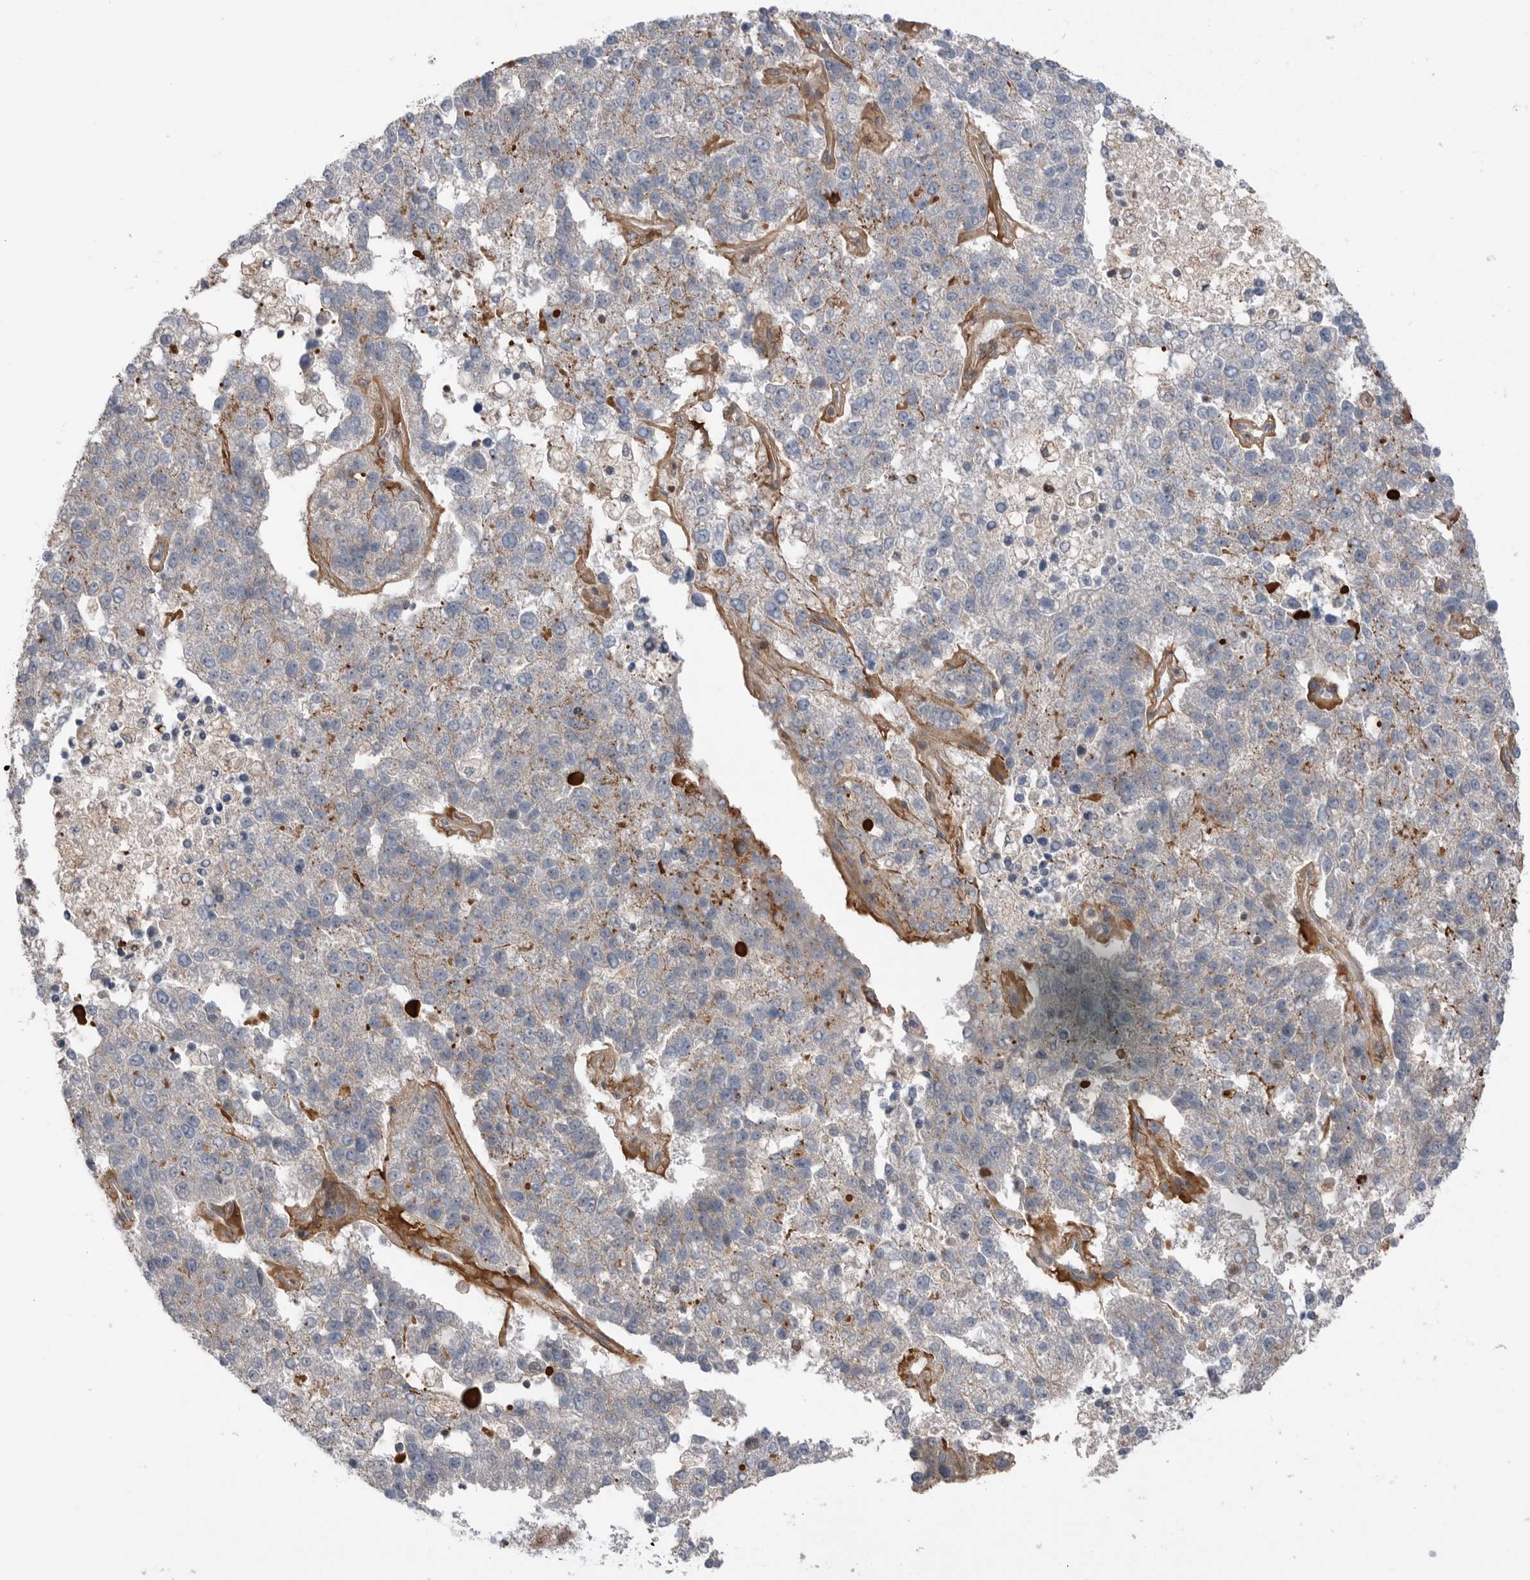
{"staining": {"intensity": "negative", "quantity": "none", "location": "none"}, "tissue": "pancreatic cancer", "cell_type": "Tumor cells", "image_type": "cancer", "snomed": [{"axis": "morphology", "description": "Adenocarcinoma, NOS"}, {"axis": "topography", "description": "Pancreas"}], "caption": "Micrograph shows no protein staining in tumor cells of pancreatic cancer tissue. (DAB immunohistochemistry, high magnification).", "gene": "PEAK1", "patient": {"sex": "female", "age": 61}}